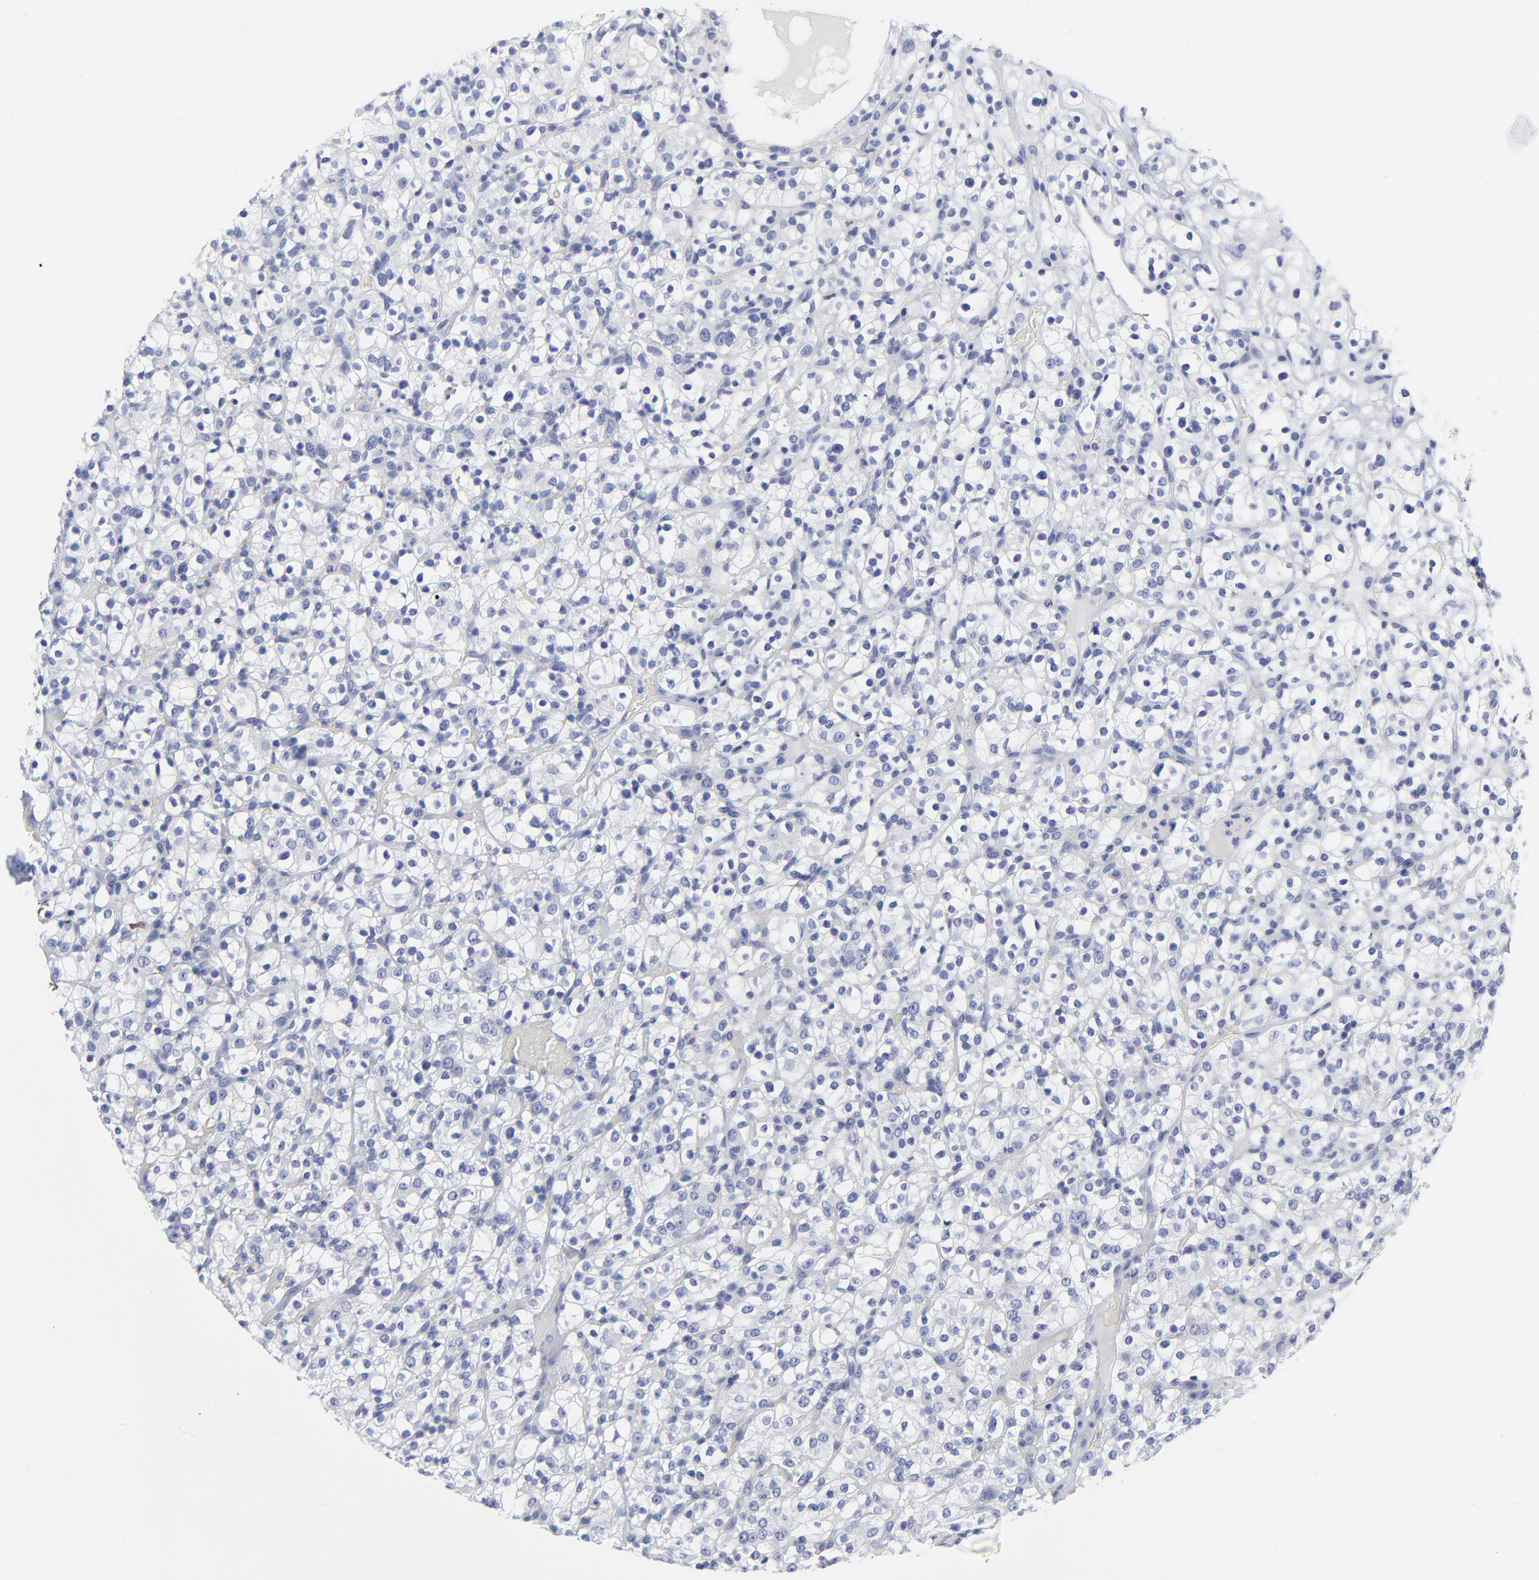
{"staining": {"intensity": "negative", "quantity": "none", "location": "none"}, "tissue": "renal cancer", "cell_type": "Tumor cells", "image_type": "cancer", "snomed": [{"axis": "morphology", "description": "Normal tissue, NOS"}, {"axis": "morphology", "description": "Adenocarcinoma, NOS"}, {"axis": "topography", "description": "Kidney"}], "caption": "This is a photomicrograph of IHC staining of renal cancer, which shows no expression in tumor cells.", "gene": "DCN", "patient": {"sex": "female", "age": 72}}